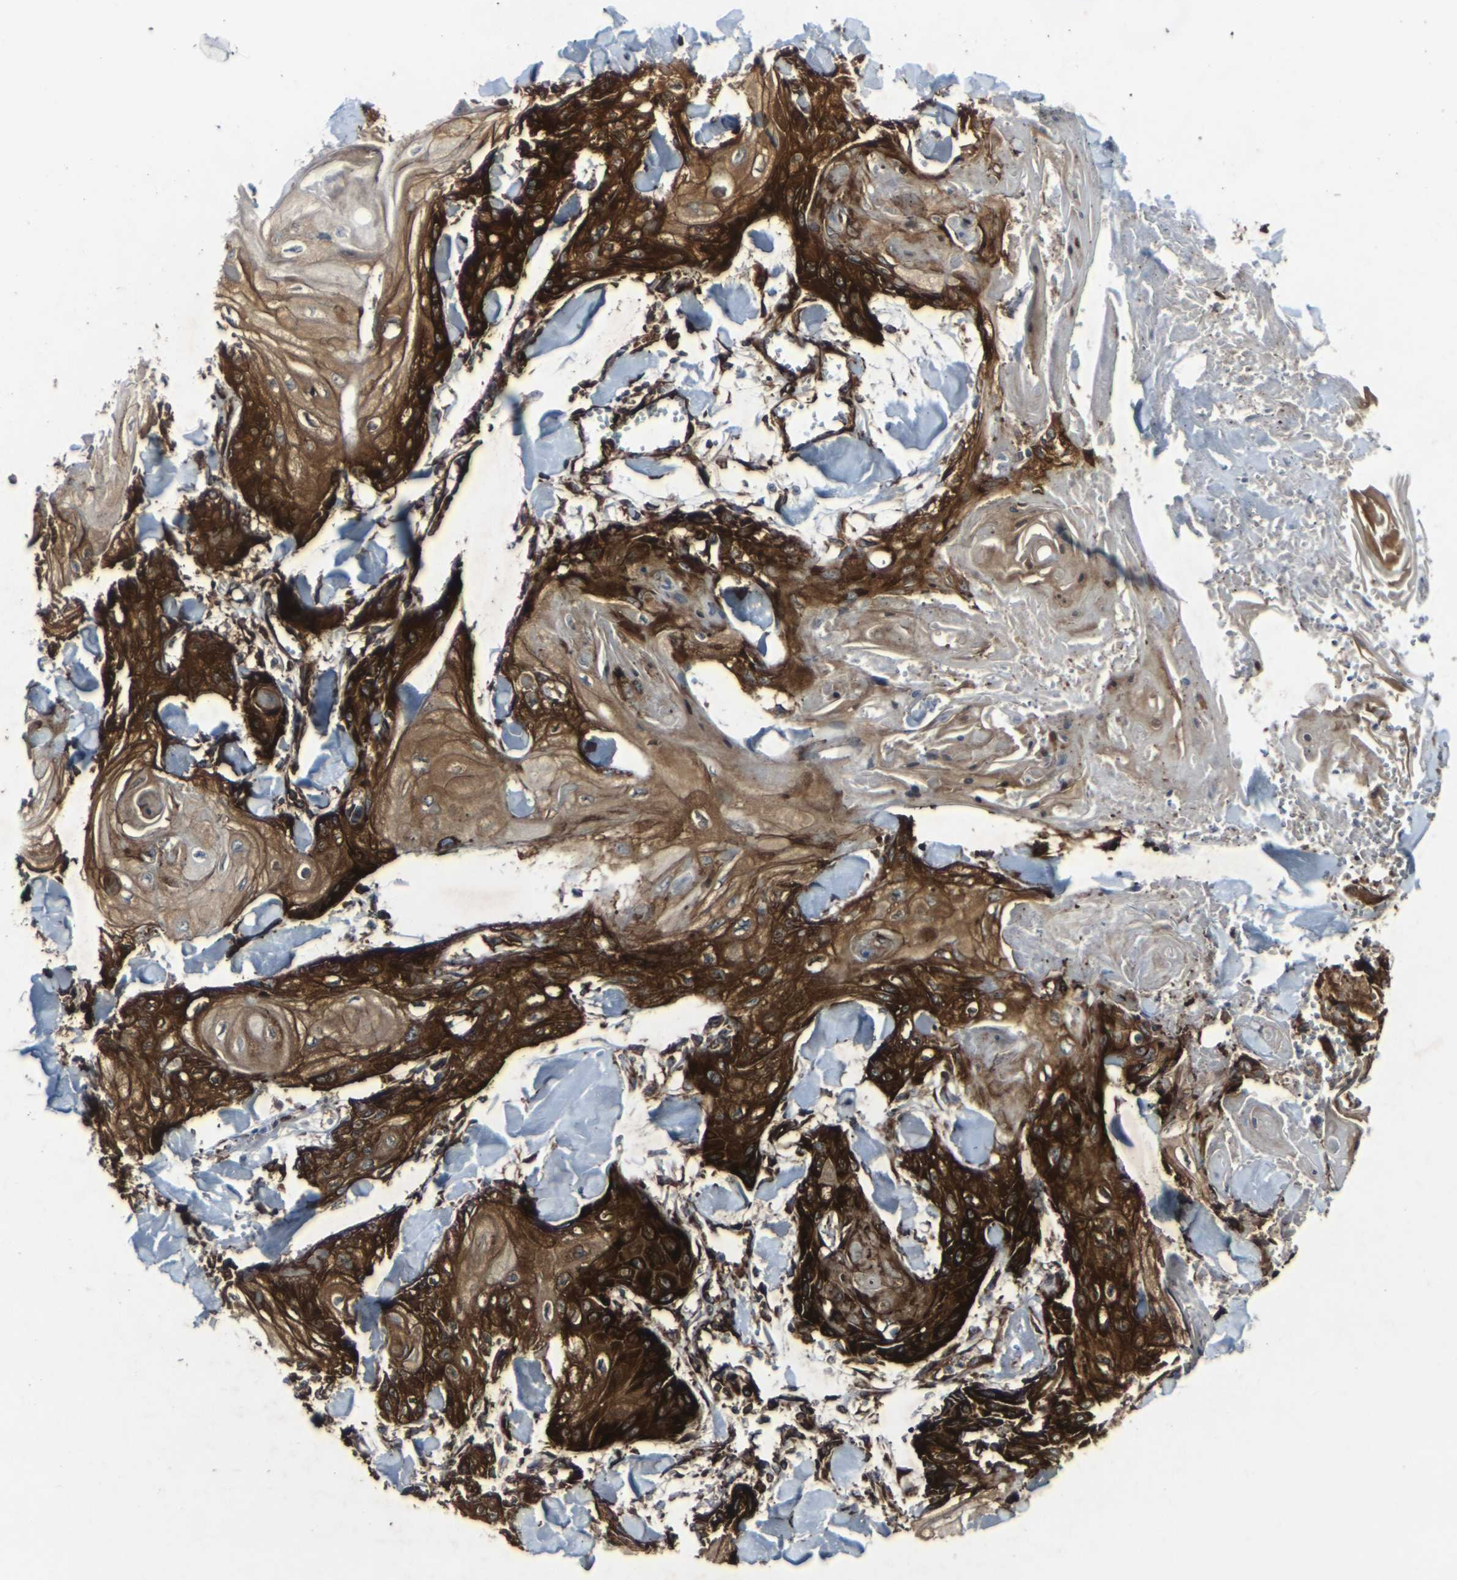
{"staining": {"intensity": "strong", "quantity": ">75%", "location": "cytoplasmic/membranous"}, "tissue": "skin cancer", "cell_type": "Tumor cells", "image_type": "cancer", "snomed": [{"axis": "morphology", "description": "Squamous cell carcinoma, NOS"}, {"axis": "topography", "description": "Skin"}], "caption": "The micrograph displays immunohistochemical staining of skin cancer. There is strong cytoplasmic/membranous positivity is appreciated in about >75% of tumor cells. The staining is performed using DAB brown chromogen to label protein expression. The nuclei are counter-stained blue using hematoxylin.", "gene": "MARCHF2", "patient": {"sex": "male", "age": 74}}